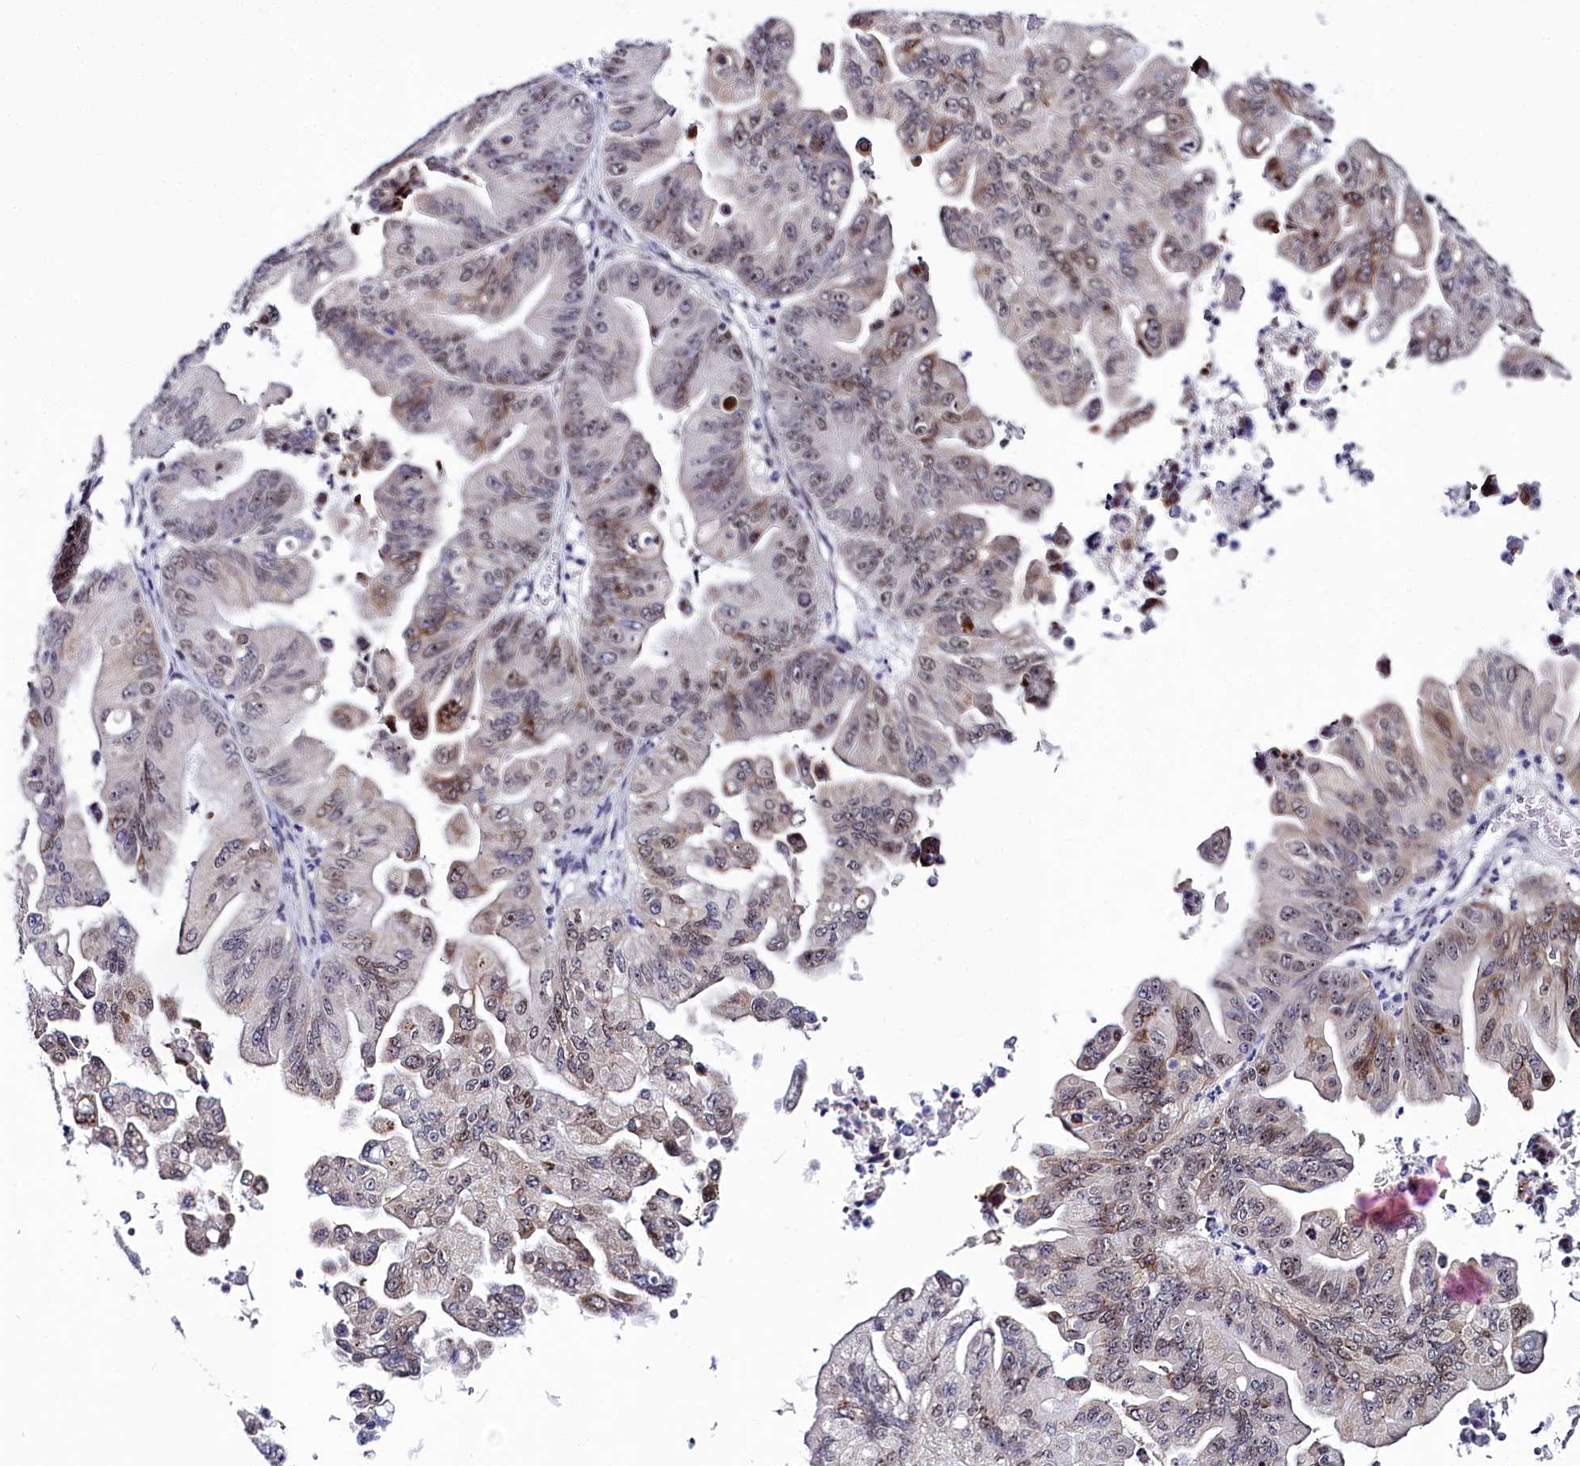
{"staining": {"intensity": "moderate", "quantity": "25%-75%", "location": "cytoplasmic/membranous,nuclear"}, "tissue": "ovarian cancer", "cell_type": "Tumor cells", "image_type": "cancer", "snomed": [{"axis": "morphology", "description": "Cystadenocarcinoma, mucinous, NOS"}, {"axis": "topography", "description": "Ovary"}], "caption": "This is an image of IHC staining of mucinous cystadenocarcinoma (ovarian), which shows moderate expression in the cytoplasmic/membranous and nuclear of tumor cells.", "gene": "TCOF1", "patient": {"sex": "female", "age": 71}}